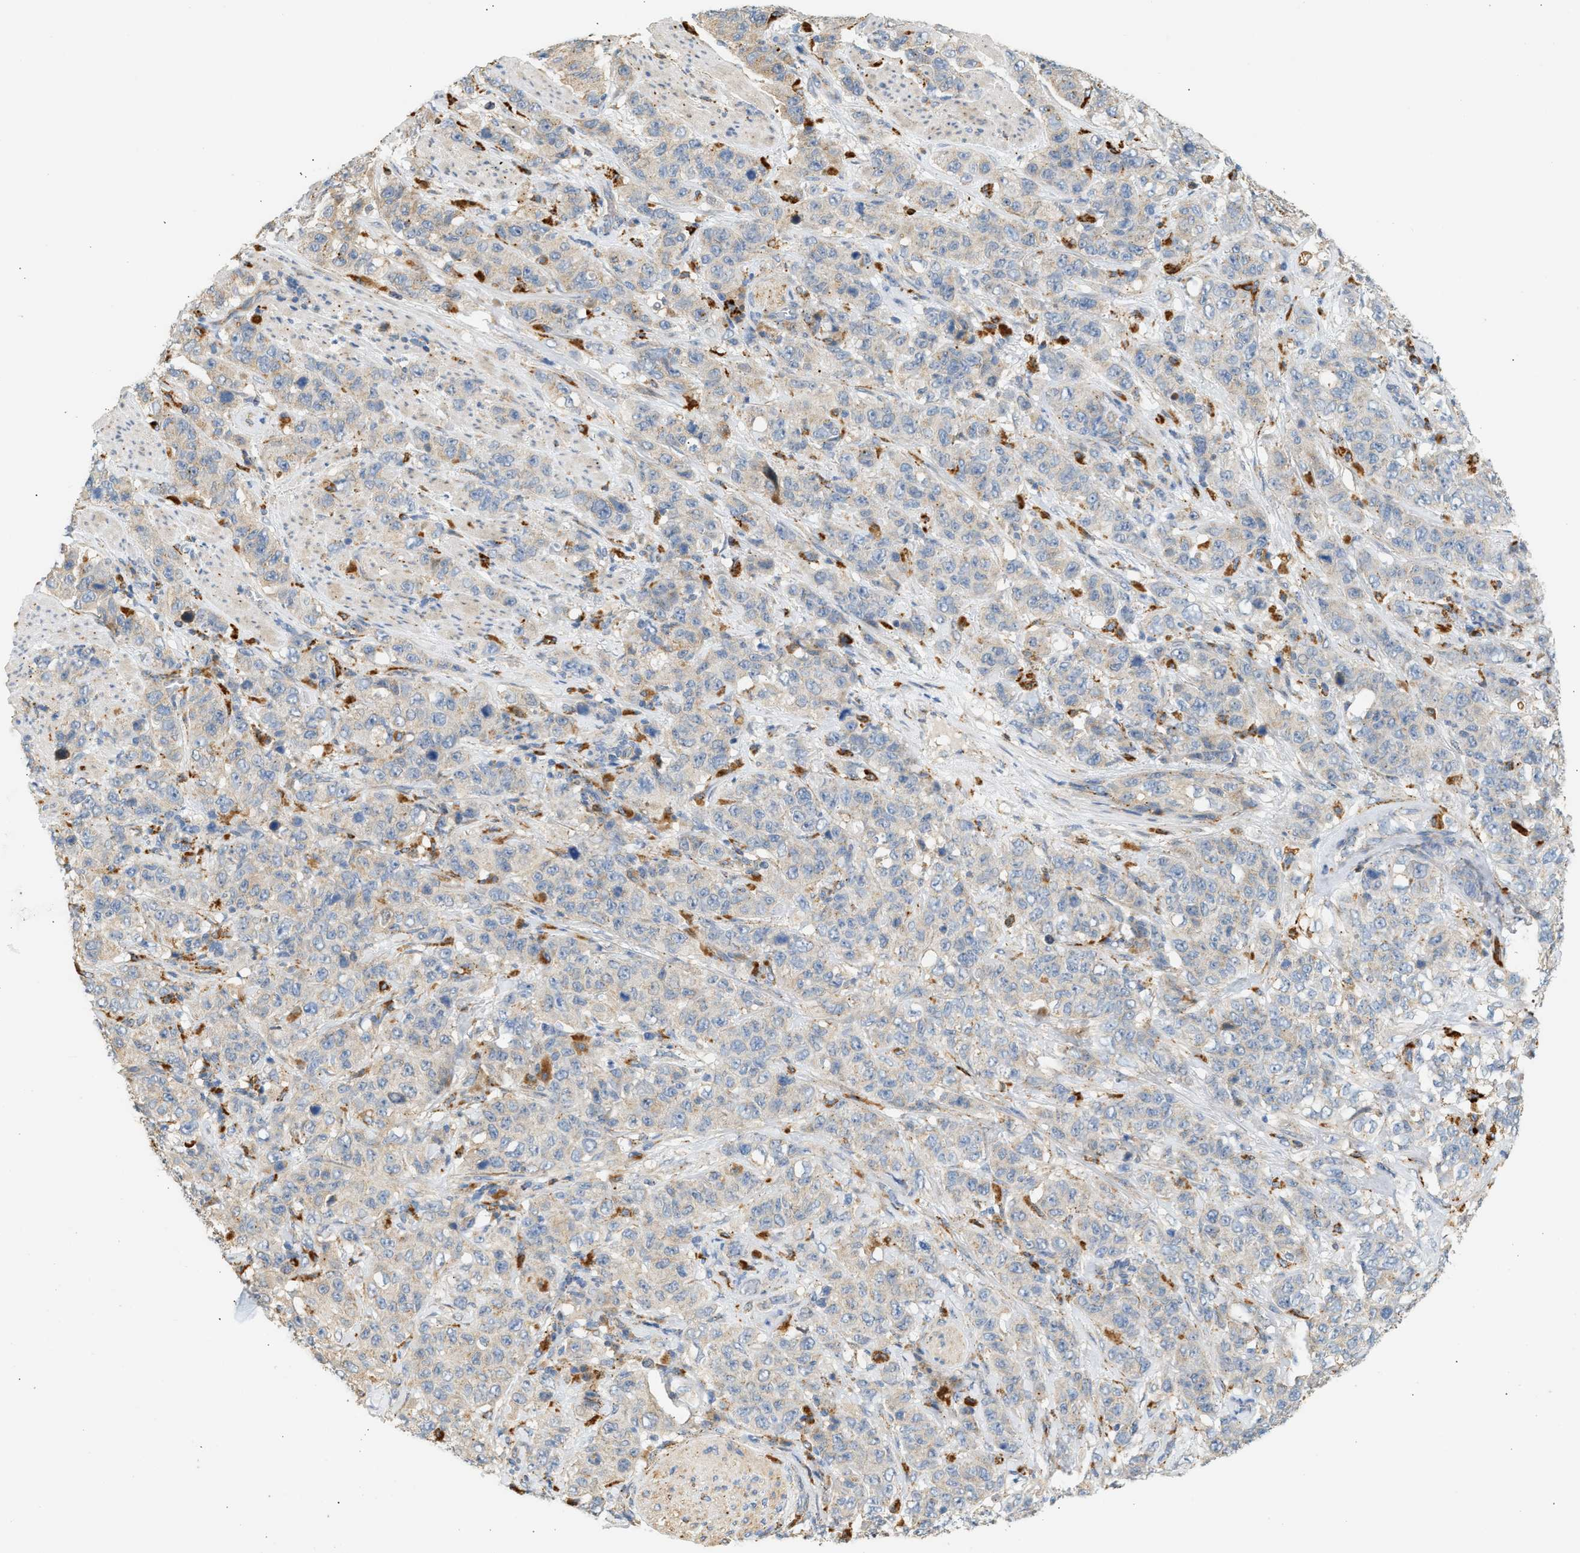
{"staining": {"intensity": "weak", "quantity": "<25%", "location": "cytoplasmic/membranous"}, "tissue": "stomach cancer", "cell_type": "Tumor cells", "image_type": "cancer", "snomed": [{"axis": "morphology", "description": "Adenocarcinoma, NOS"}, {"axis": "topography", "description": "Stomach"}], "caption": "Protein analysis of stomach cancer (adenocarcinoma) demonstrates no significant staining in tumor cells. Nuclei are stained in blue.", "gene": "ENTHD1", "patient": {"sex": "male", "age": 48}}